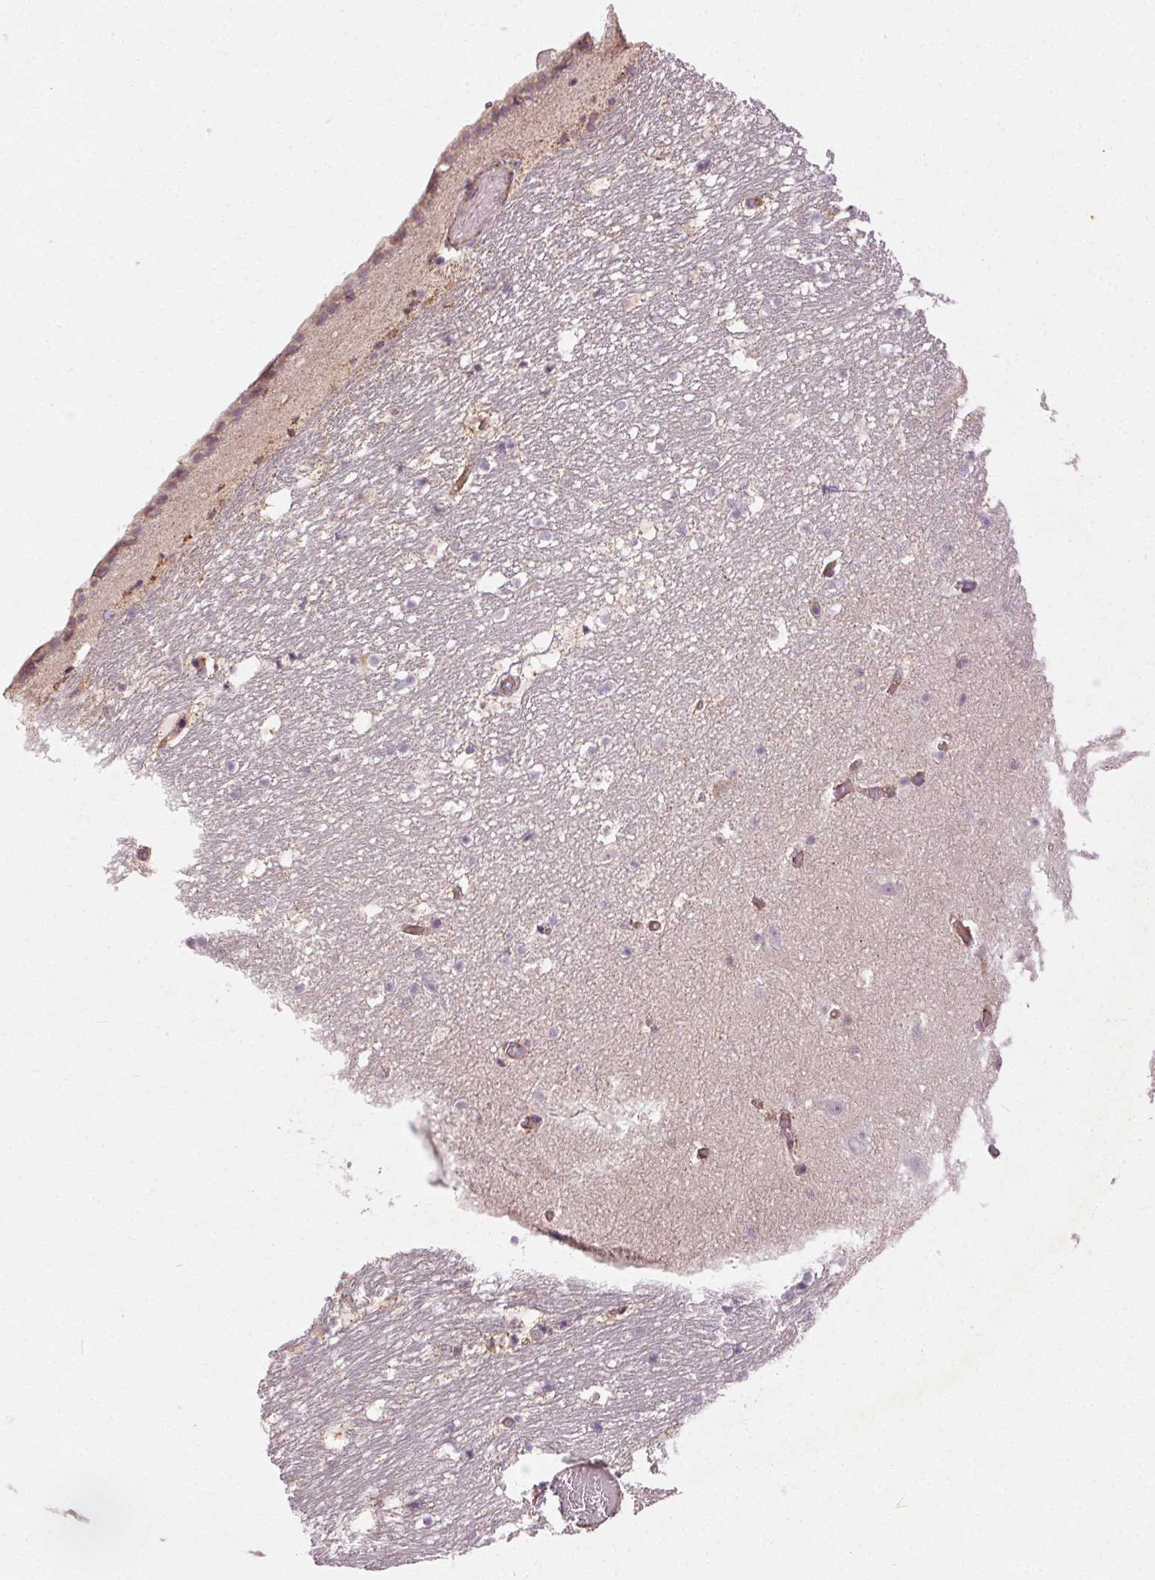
{"staining": {"intensity": "negative", "quantity": "none", "location": "none"}, "tissue": "hippocampus", "cell_type": "Glial cells", "image_type": "normal", "snomed": [{"axis": "morphology", "description": "Normal tissue, NOS"}, {"axis": "topography", "description": "Hippocampus"}], "caption": "IHC of unremarkable human hippocampus shows no staining in glial cells.", "gene": "REP15", "patient": {"sex": "male", "age": 26}}